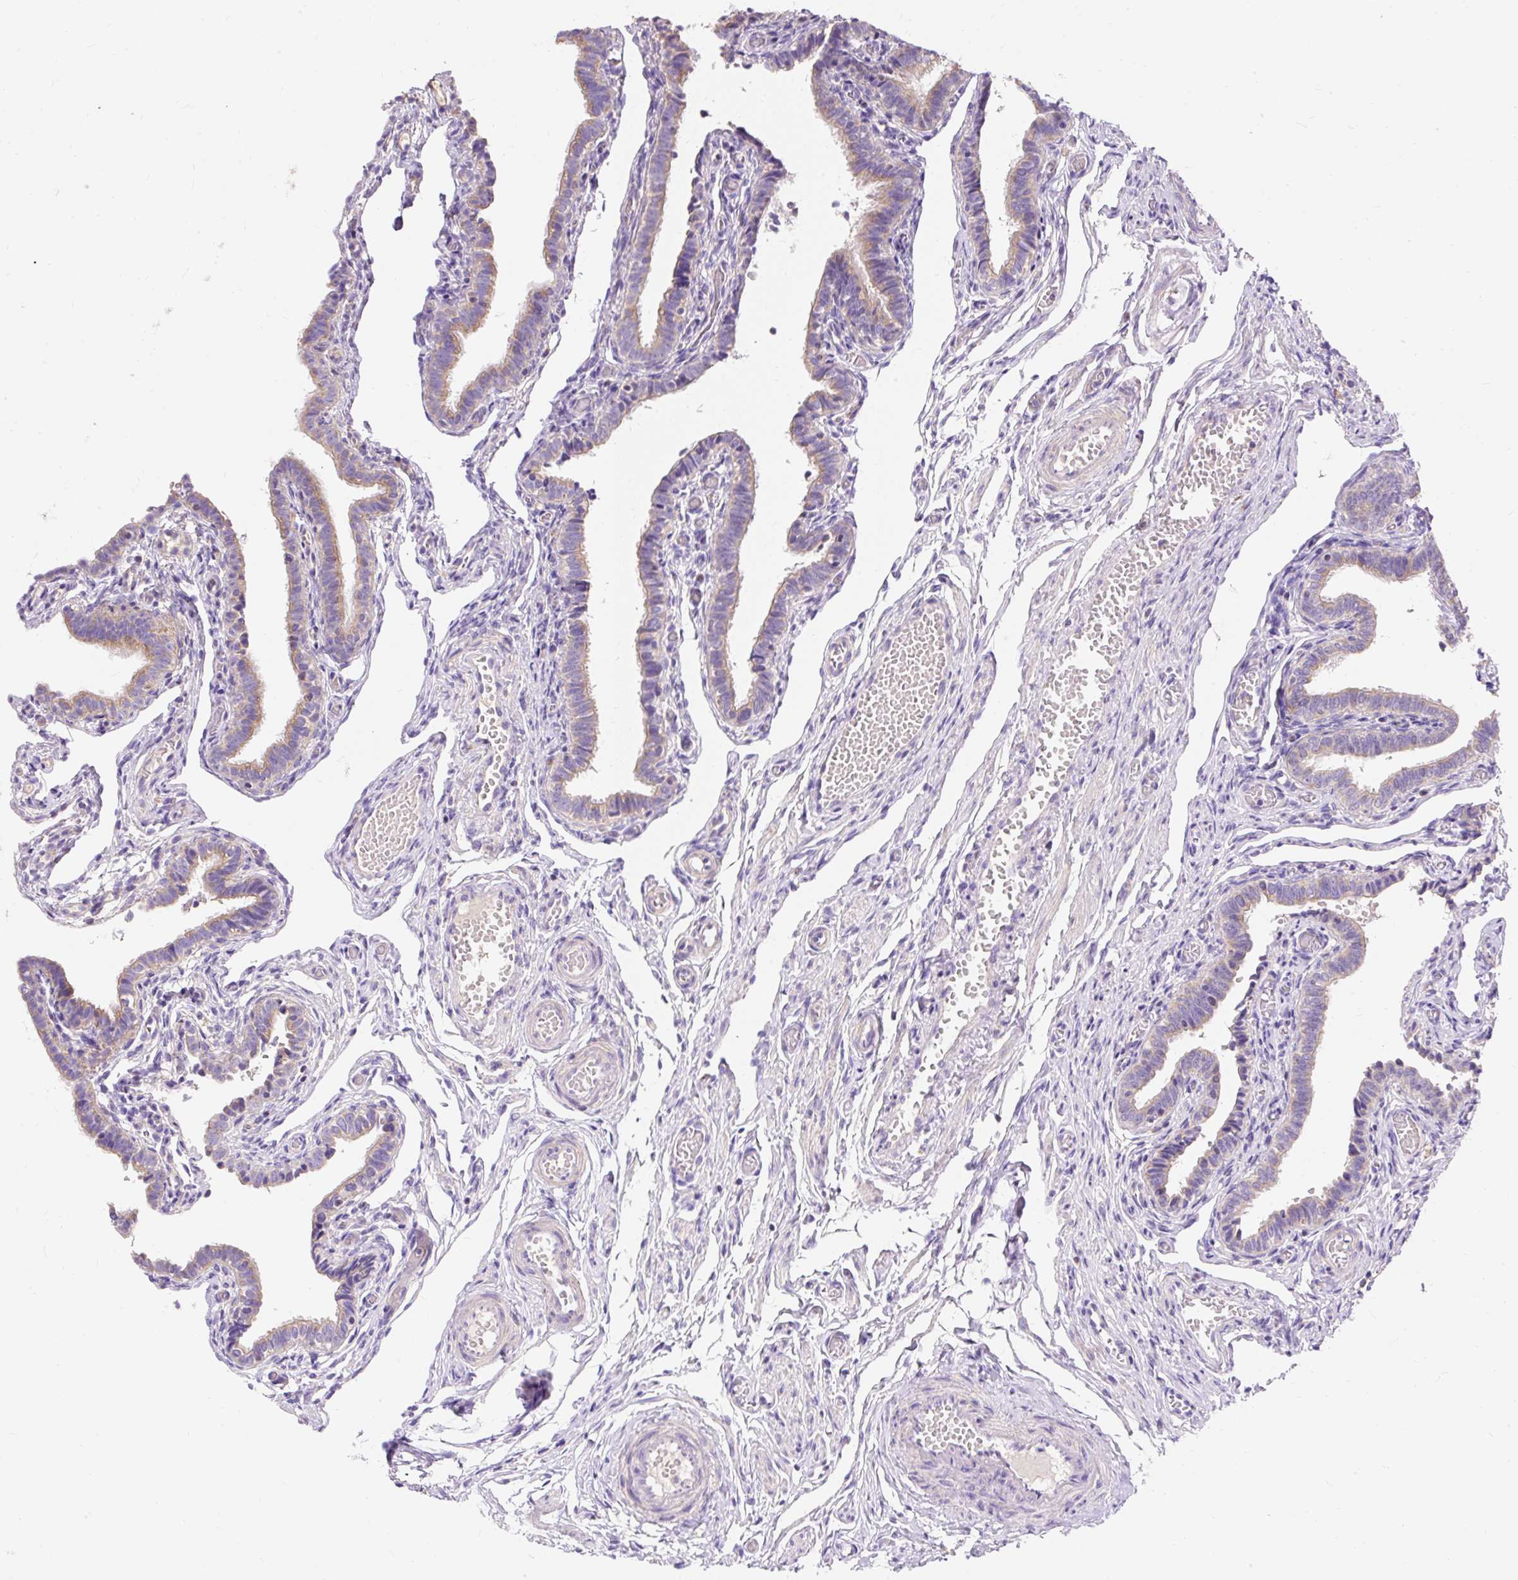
{"staining": {"intensity": "weak", "quantity": "25%-75%", "location": "cytoplasmic/membranous"}, "tissue": "fallopian tube", "cell_type": "Glandular cells", "image_type": "normal", "snomed": [{"axis": "morphology", "description": "Normal tissue, NOS"}, {"axis": "topography", "description": "Fallopian tube"}], "caption": "A low amount of weak cytoplasmic/membranous expression is identified in about 25%-75% of glandular cells in benign fallopian tube.", "gene": "PMAIP1", "patient": {"sex": "female", "age": 36}}